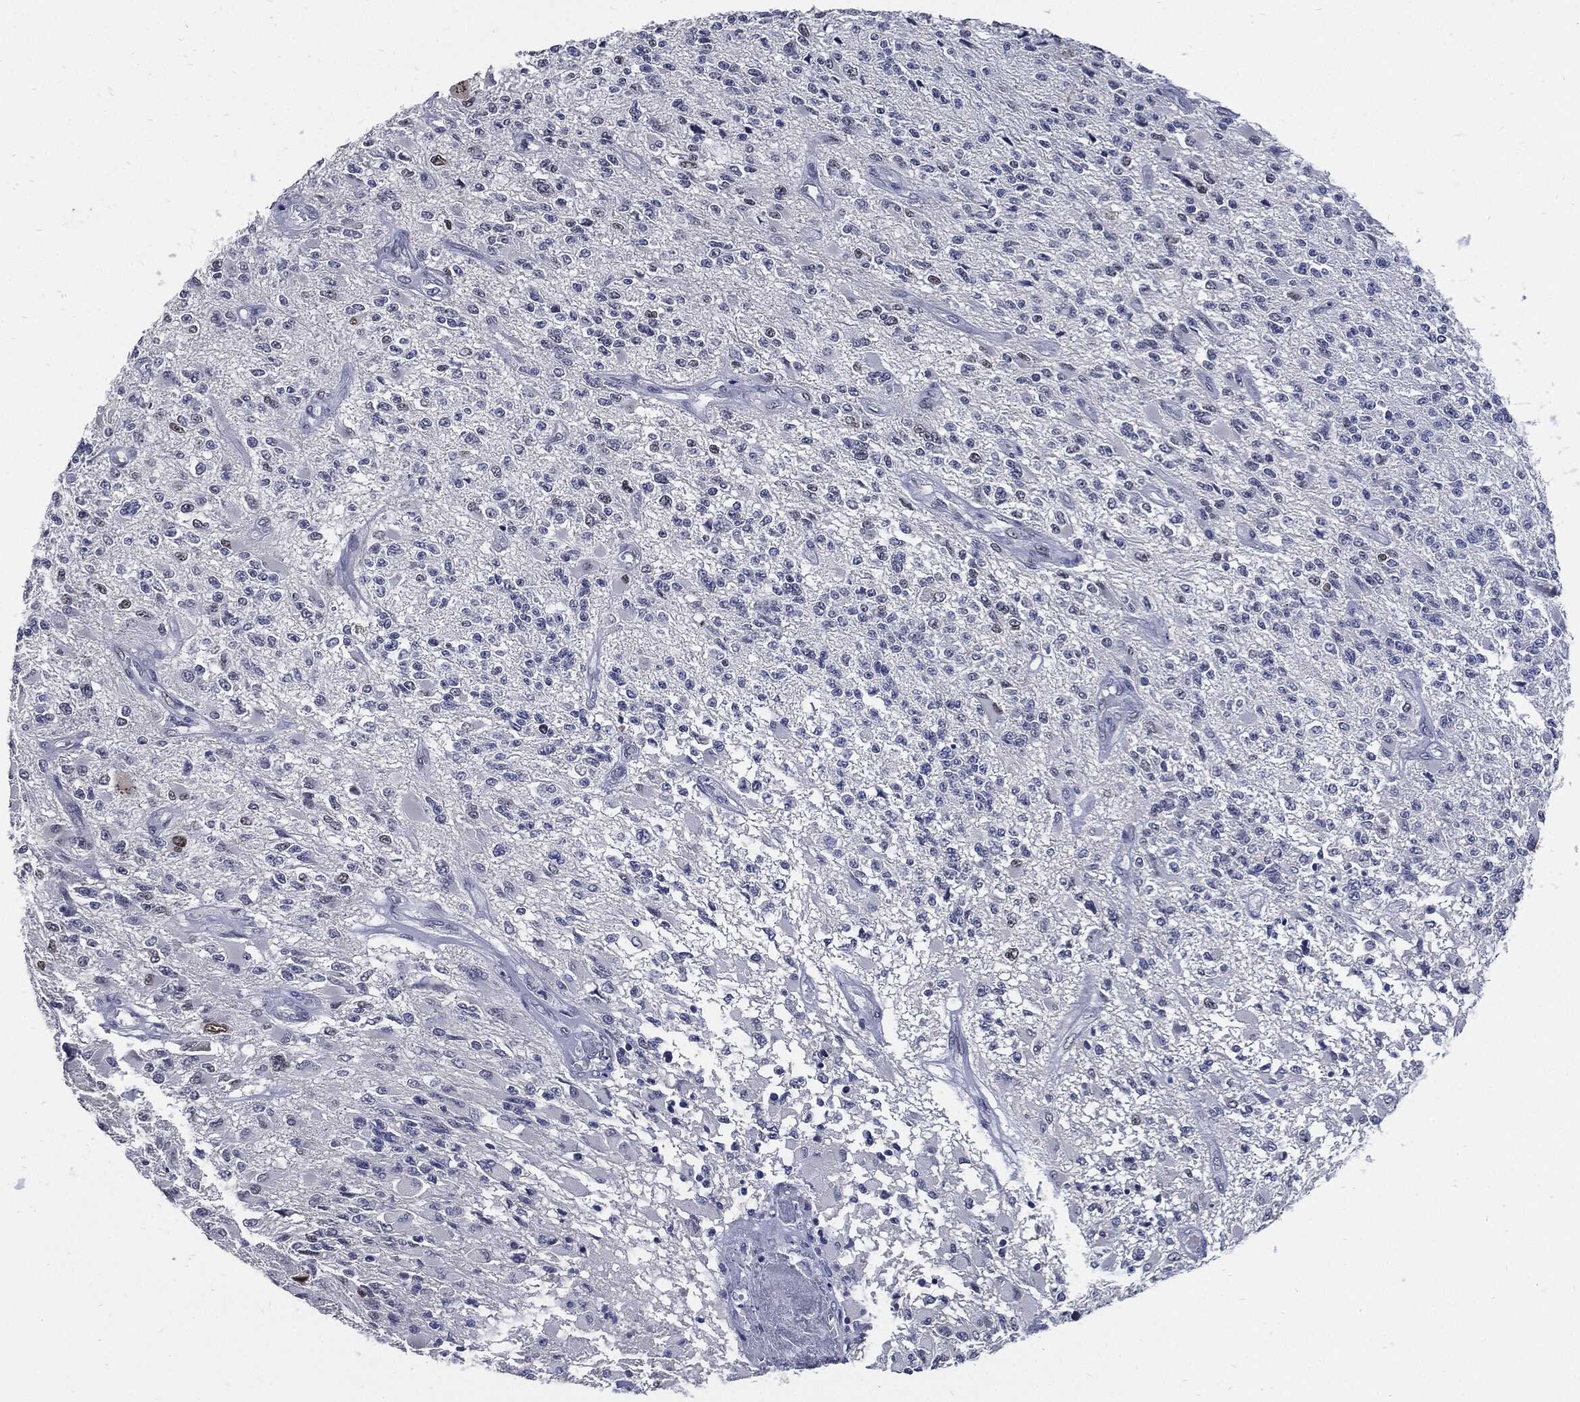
{"staining": {"intensity": "moderate", "quantity": "<25%", "location": "nuclear"}, "tissue": "glioma", "cell_type": "Tumor cells", "image_type": "cancer", "snomed": [{"axis": "morphology", "description": "Glioma, malignant, High grade"}, {"axis": "topography", "description": "Brain"}], "caption": "Protein staining of glioma tissue displays moderate nuclear staining in approximately <25% of tumor cells.", "gene": "NBN", "patient": {"sex": "female", "age": 63}}